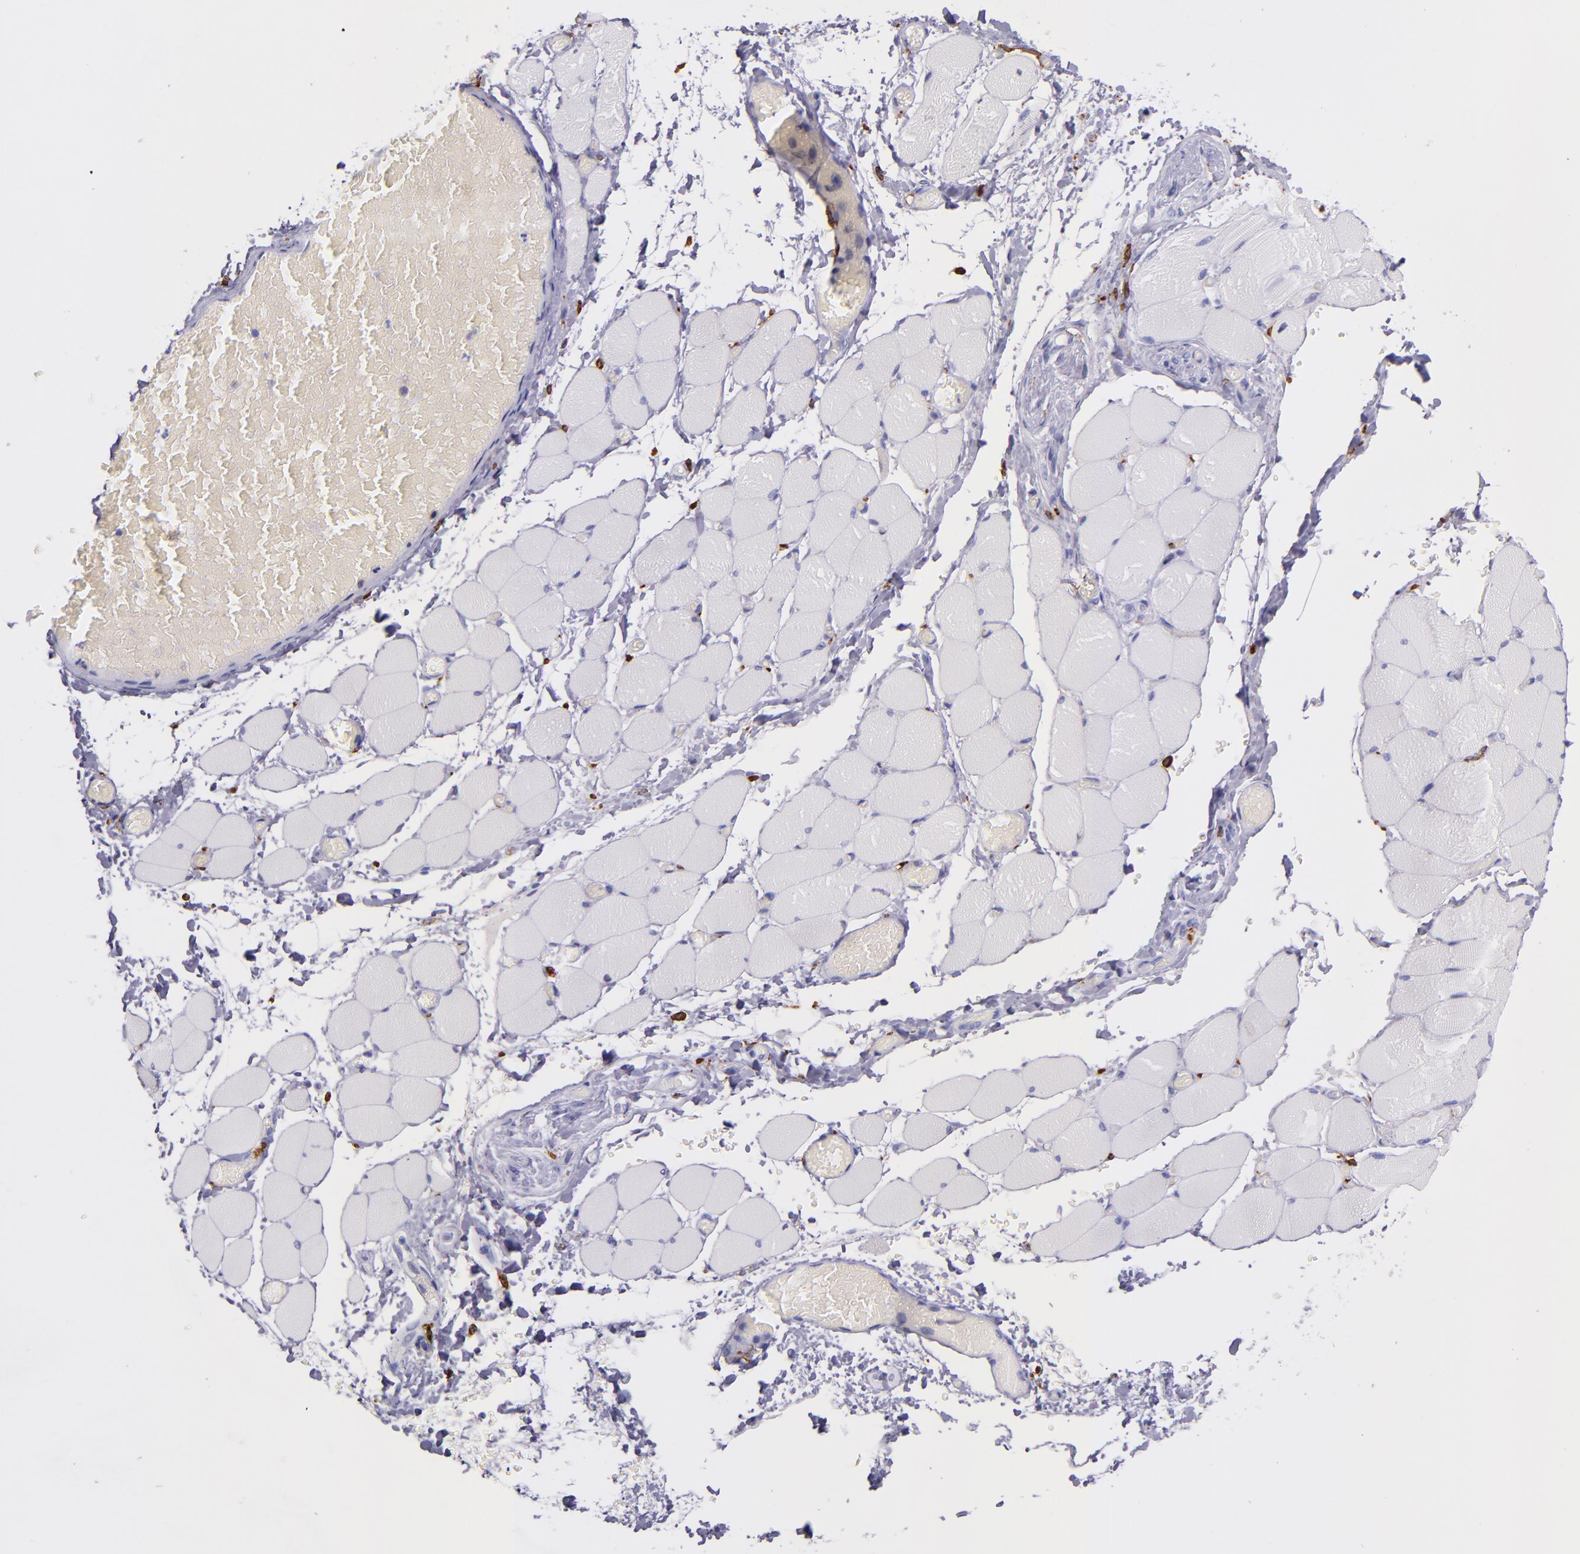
{"staining": {"intensity": "negative", "quantity": "none", "location": "none"}, "tissue": "skeletal muscle", "cell_type": "Myocytes", "image_type": "normal", "snomed": [{"axis": "morphology", "description": "Normal tissue, NOS"}, {"axis": "topography", "description": "Skeletal muscle"}, {"axis": "topography", "description": "Soft tissue"}], "caption": "IHC micrograph of normal human skeletal muscle stained for a protein (brown), which displays no staining in myocytes.", "gene": "CD163", "patient": {"sex": "female", "age": 58}}